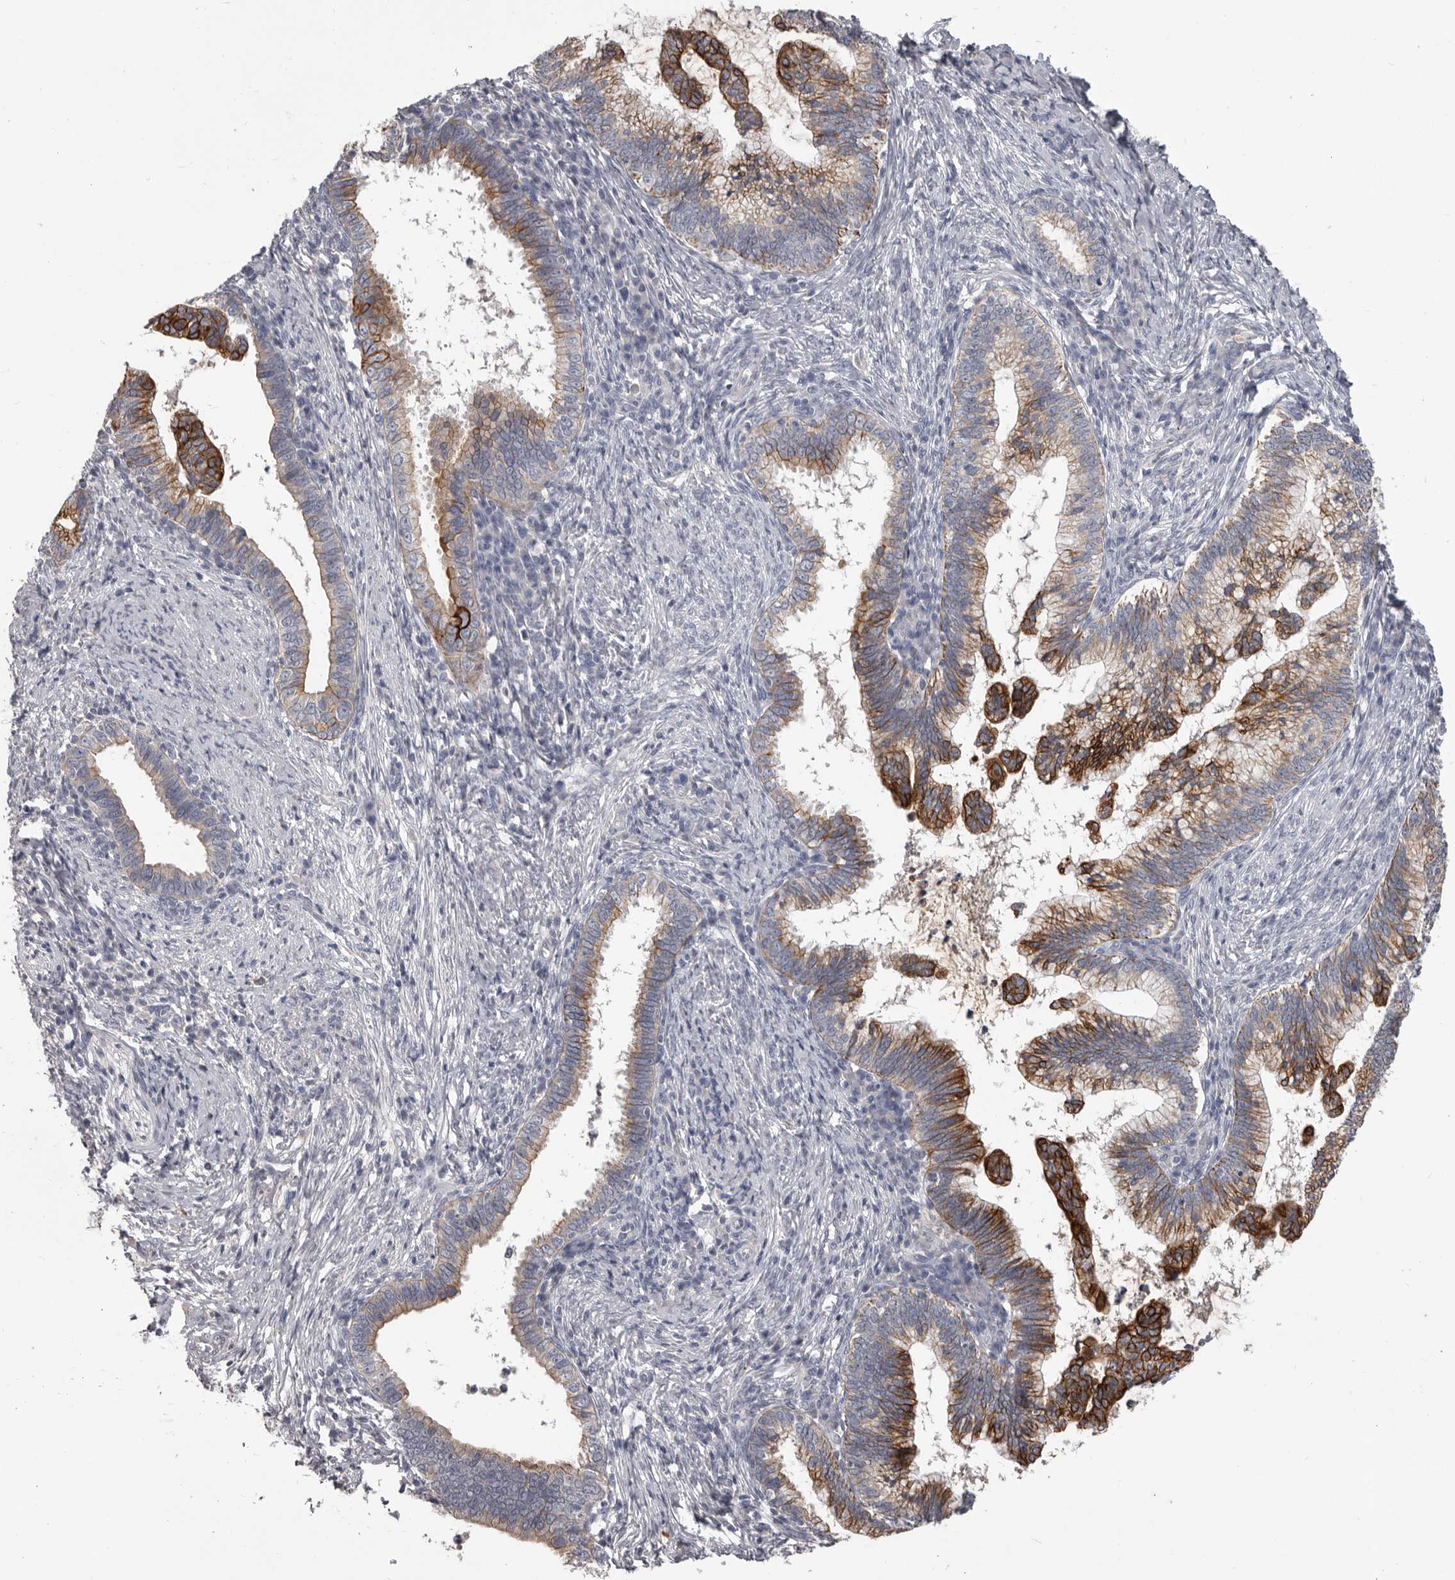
{"staining": {"intensity": "strong", "quantity": "25%-75%", "location": "cytoplasmic/membranous"}, "tissue": "cervical cancer", "cell_type": "Tumor cells", "image_type": "cancer", "snomed": [{"axis": "morphology", "description": "Adenocarcinoma, NOS"}, {"axis": "topography", "description": "Cervix"}], "caption": "This micrograph shows immunohistochemistry (IHC) staining of cervical cancer (adenocarcinoma), with high strong cytoplasmic/membranous staining in approximately 25%-75% of tumor cells.", "gene": "LPAR6", "patient": {"sex": "female", "age": 36}}